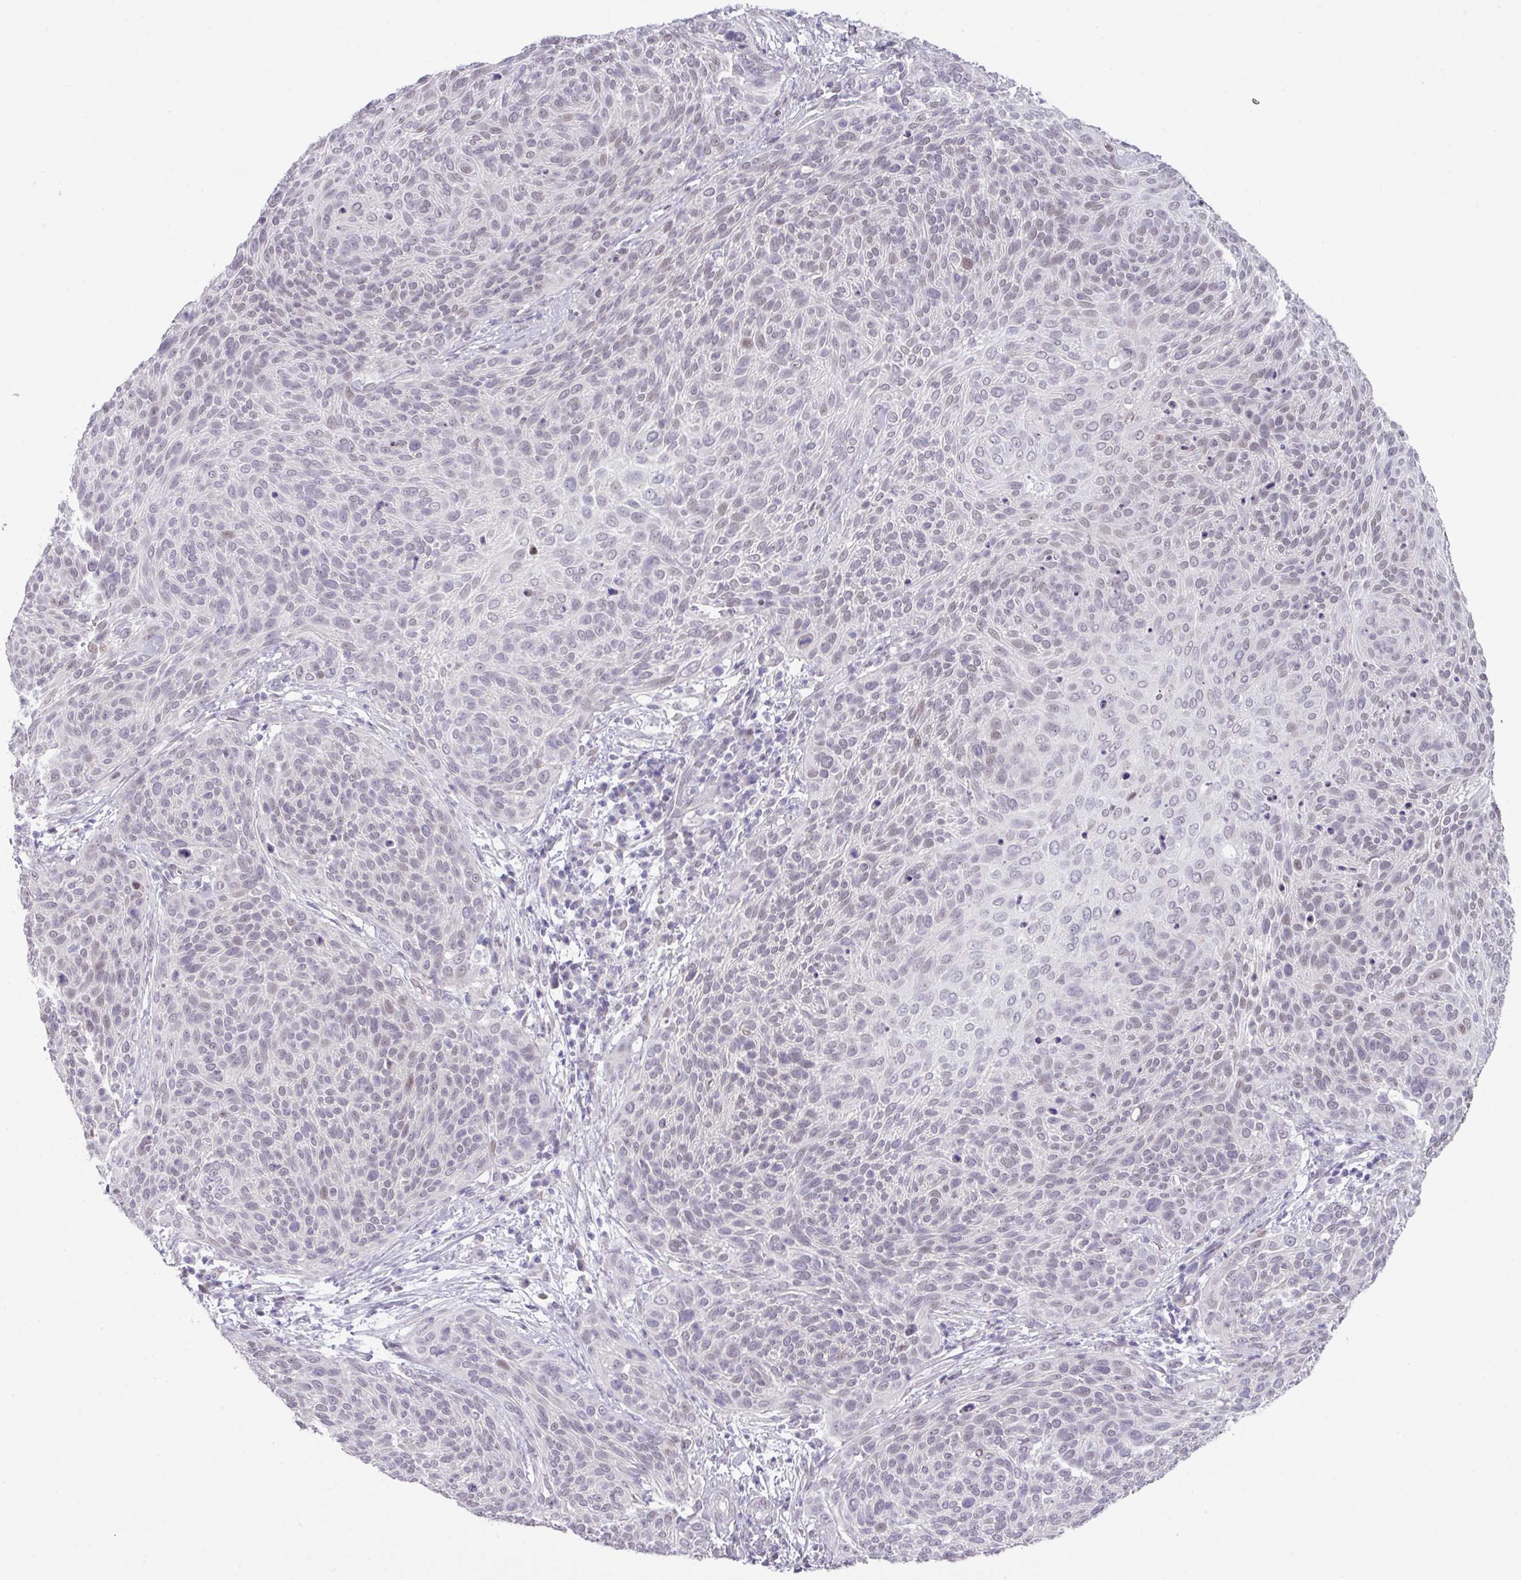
{"staining": {"intensity": "weak", "quantity": "25%-75%", "location": "nuclear"}, "tissue": "cervical cancer", "cell_type": "Tumor cells", "image_type": "cancer", "snomed": [{"axis": "morphology", "description": "Squamous cell carcinoma, NOS"}, {"axis": "topography", "description": "Cervix"}], "caption": "High-power microscopy captured an immunohistochemistry (IHC) image of cervical cancer, revealing weak nuclear positivity in approximately 25%-75% of tumor cells.", "gene": "ANKRD13B", "patient": {"sex": "female", "age": 31}}